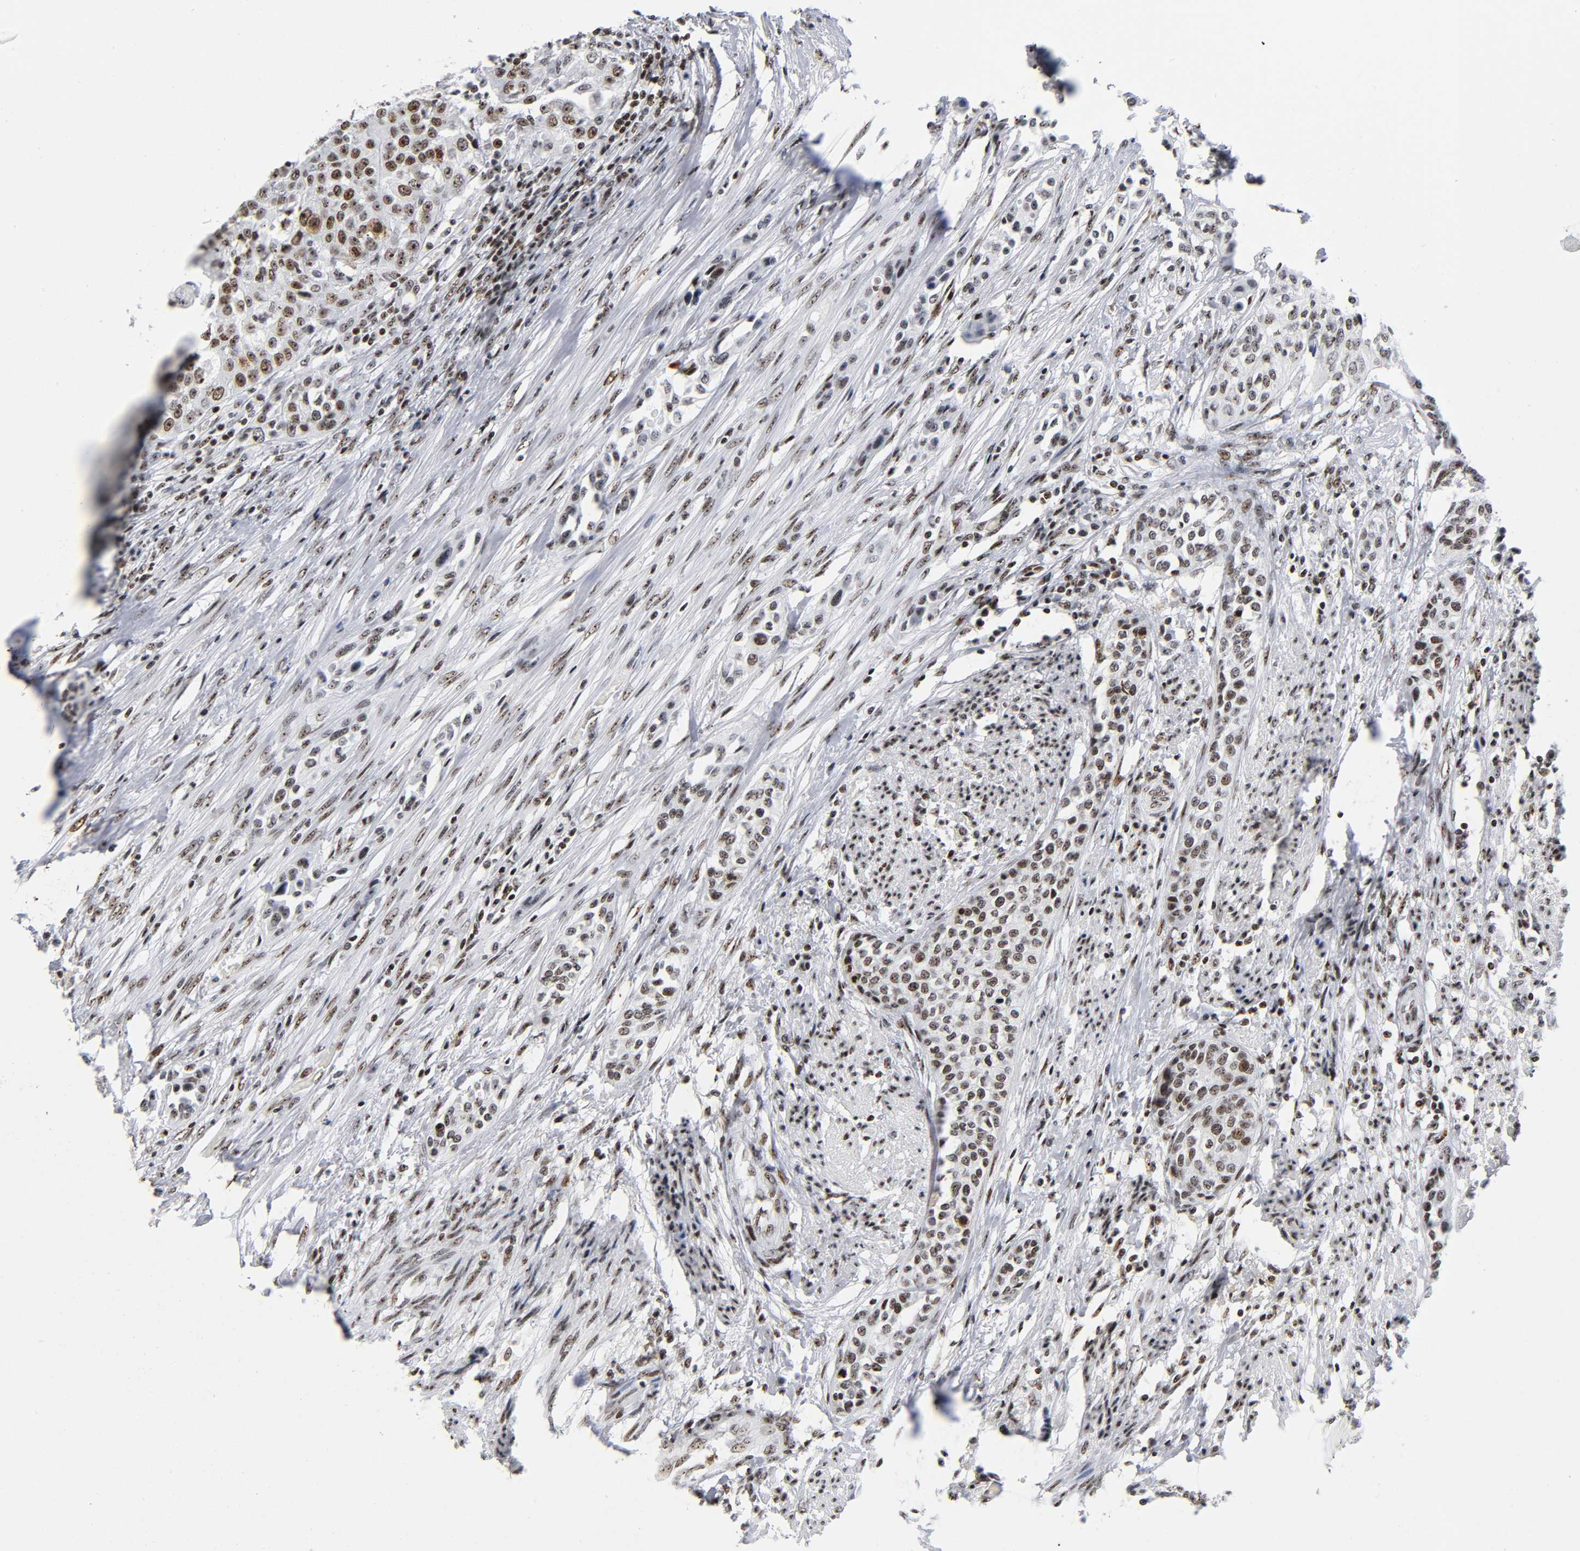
{"staining": {"intensity": "moderate", "quantity": ">75%", "location": "nuclear"}, "tissue": "urothelial cancer", "cell_type": "Tumor cells", "image_type": "cancer", "snomed": [{"axis": "morphology", "description": "Urothelial carcinoma, High grade"}, {"axis": "topography", "description": "Urinary bladder"}], "caption": "Protein expression analysis of high-grade urothelial carcinoma demonstrates moderate nuclear expression in about >75% of tumor cells.", "gene": "UBTF", "patient": {"sex": "male", "age": 74}}